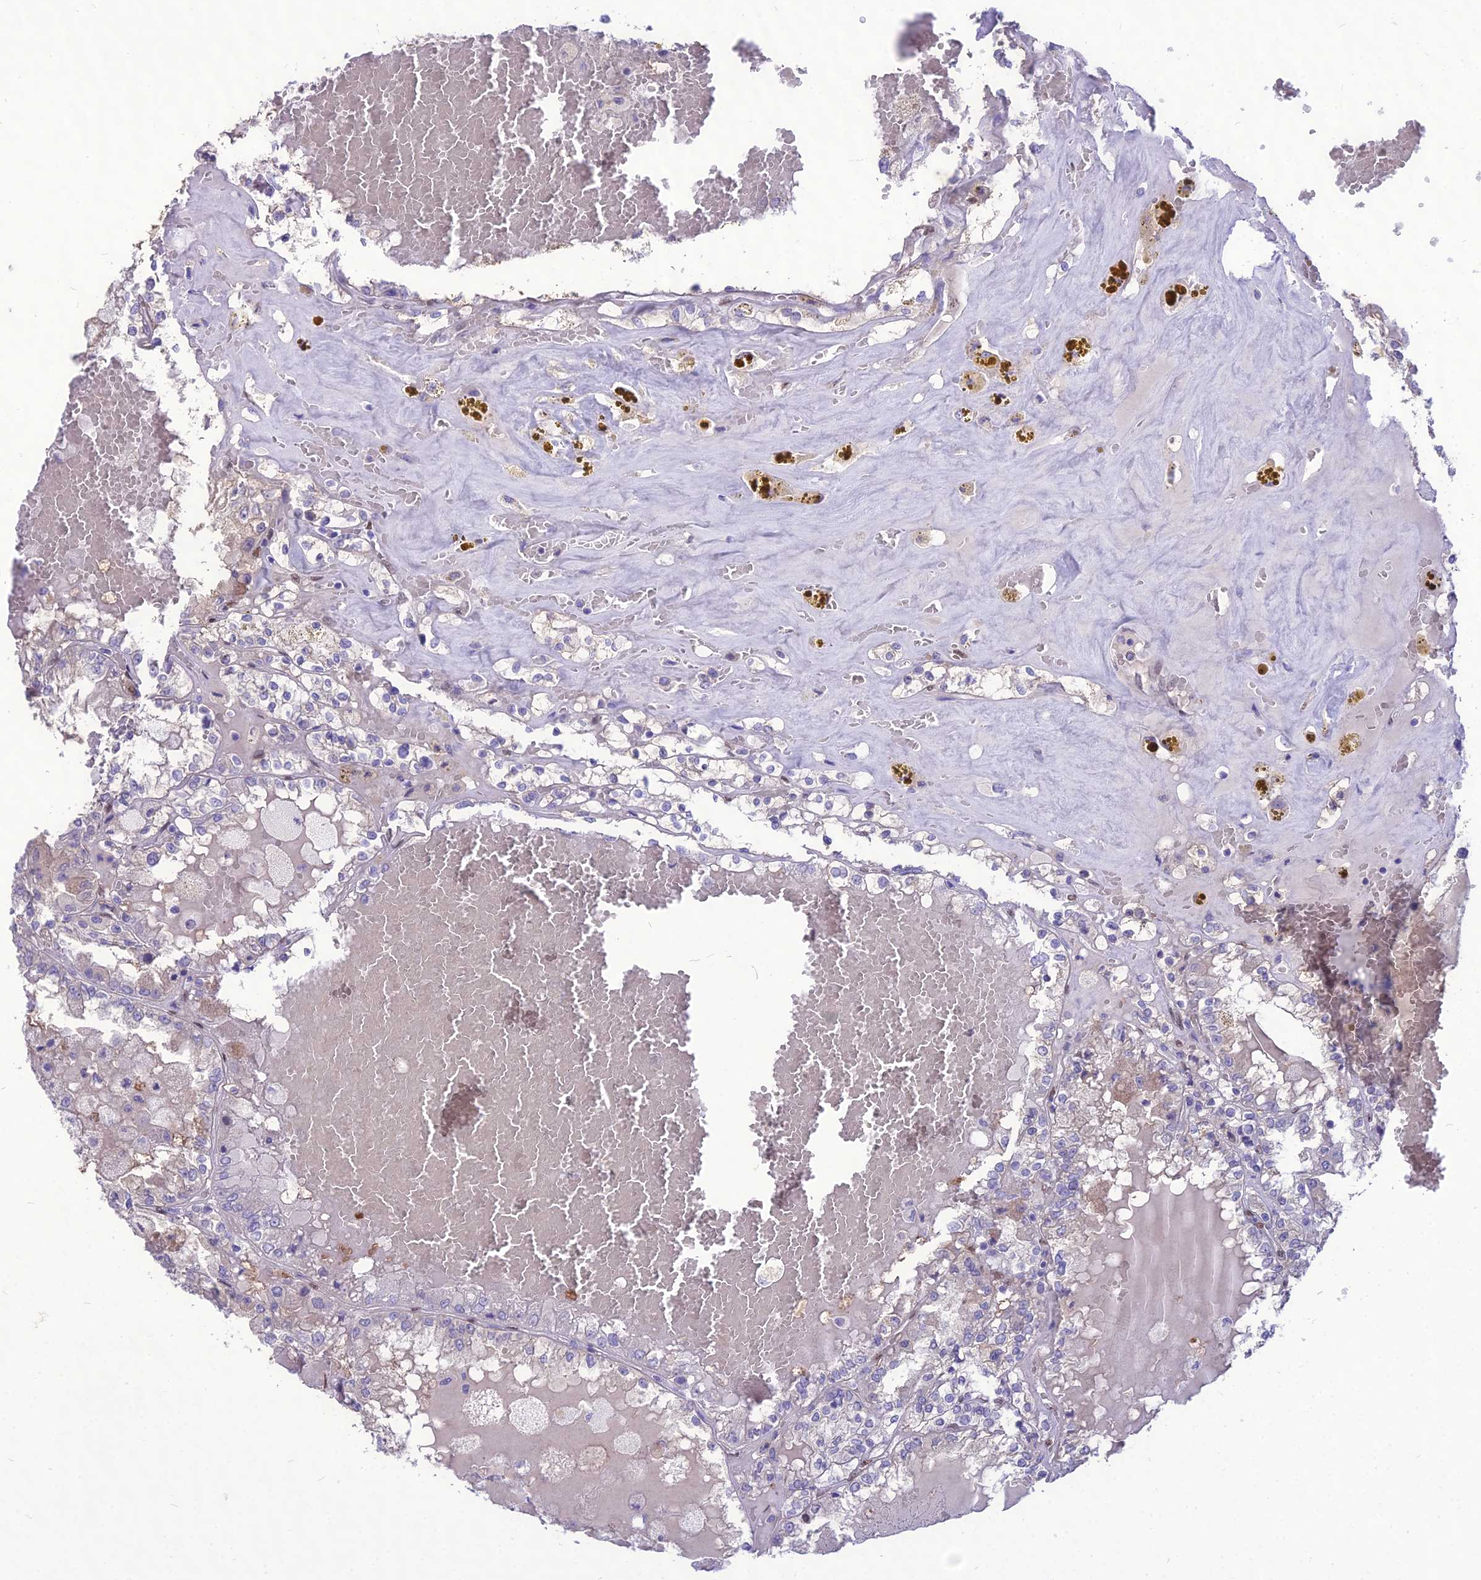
{"staining": {"intensity": "negative", "quantity": "none", "location": "none"}, "tissue": "renal cancer", "cell_type": "Tumor cells", "image_type": "cancer", "snomed": [{"axis": "morphology", "description": "Adenocarcinoma, NOS"}, {"axis": "topography", "description": "Kidney"}], "caption": "A micrograph of human adenocarcinoma (renal) is negative for staining in tumor cells.", "gene": "NOVA2", "patient": {"sex": "female", "age": 56}}